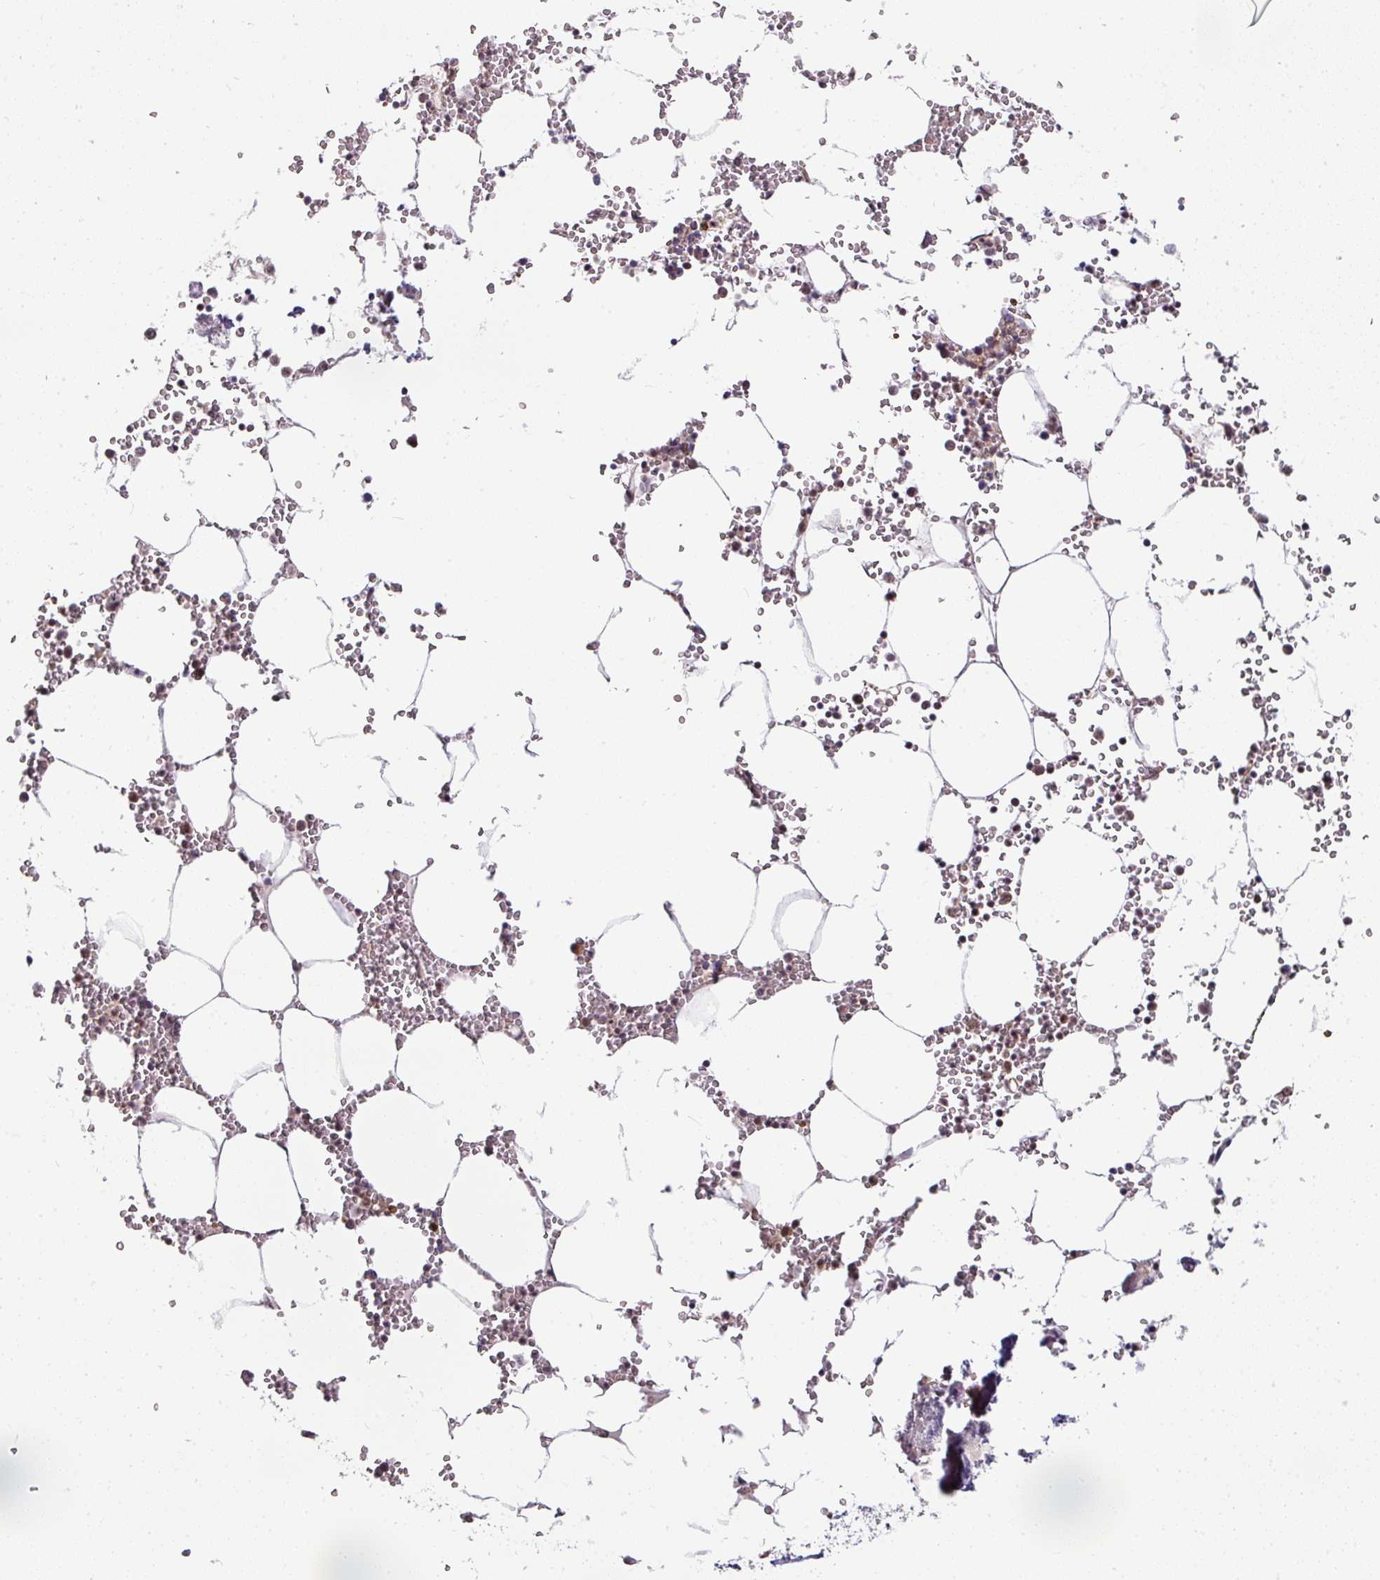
{"staining": {"intensity": "moderate", "quantity": "25%-75%", "location": "nuclear"}, "tissue": "bone marrow", "cell_type": "Hematopoietic cells", "image_type": "normal", "snomed": [{"axis": "morphology", "description": "Normal tissue, NOS"}, {"axis": "topography", "description": "Bone marrow"}], "caption": "Immunohistochemical staining of unremarkable bone marrow shows medium levels of moderate nuclear expression in approximately 25%-75% of hematopoietic cells. The protein of interest is stained brown, and the nuclei are stained in blue (DAB IHC with brightfield microscopy, high magnification).", "gene": "NCOA5", "patient": {"sex": "male", "age": 54}}